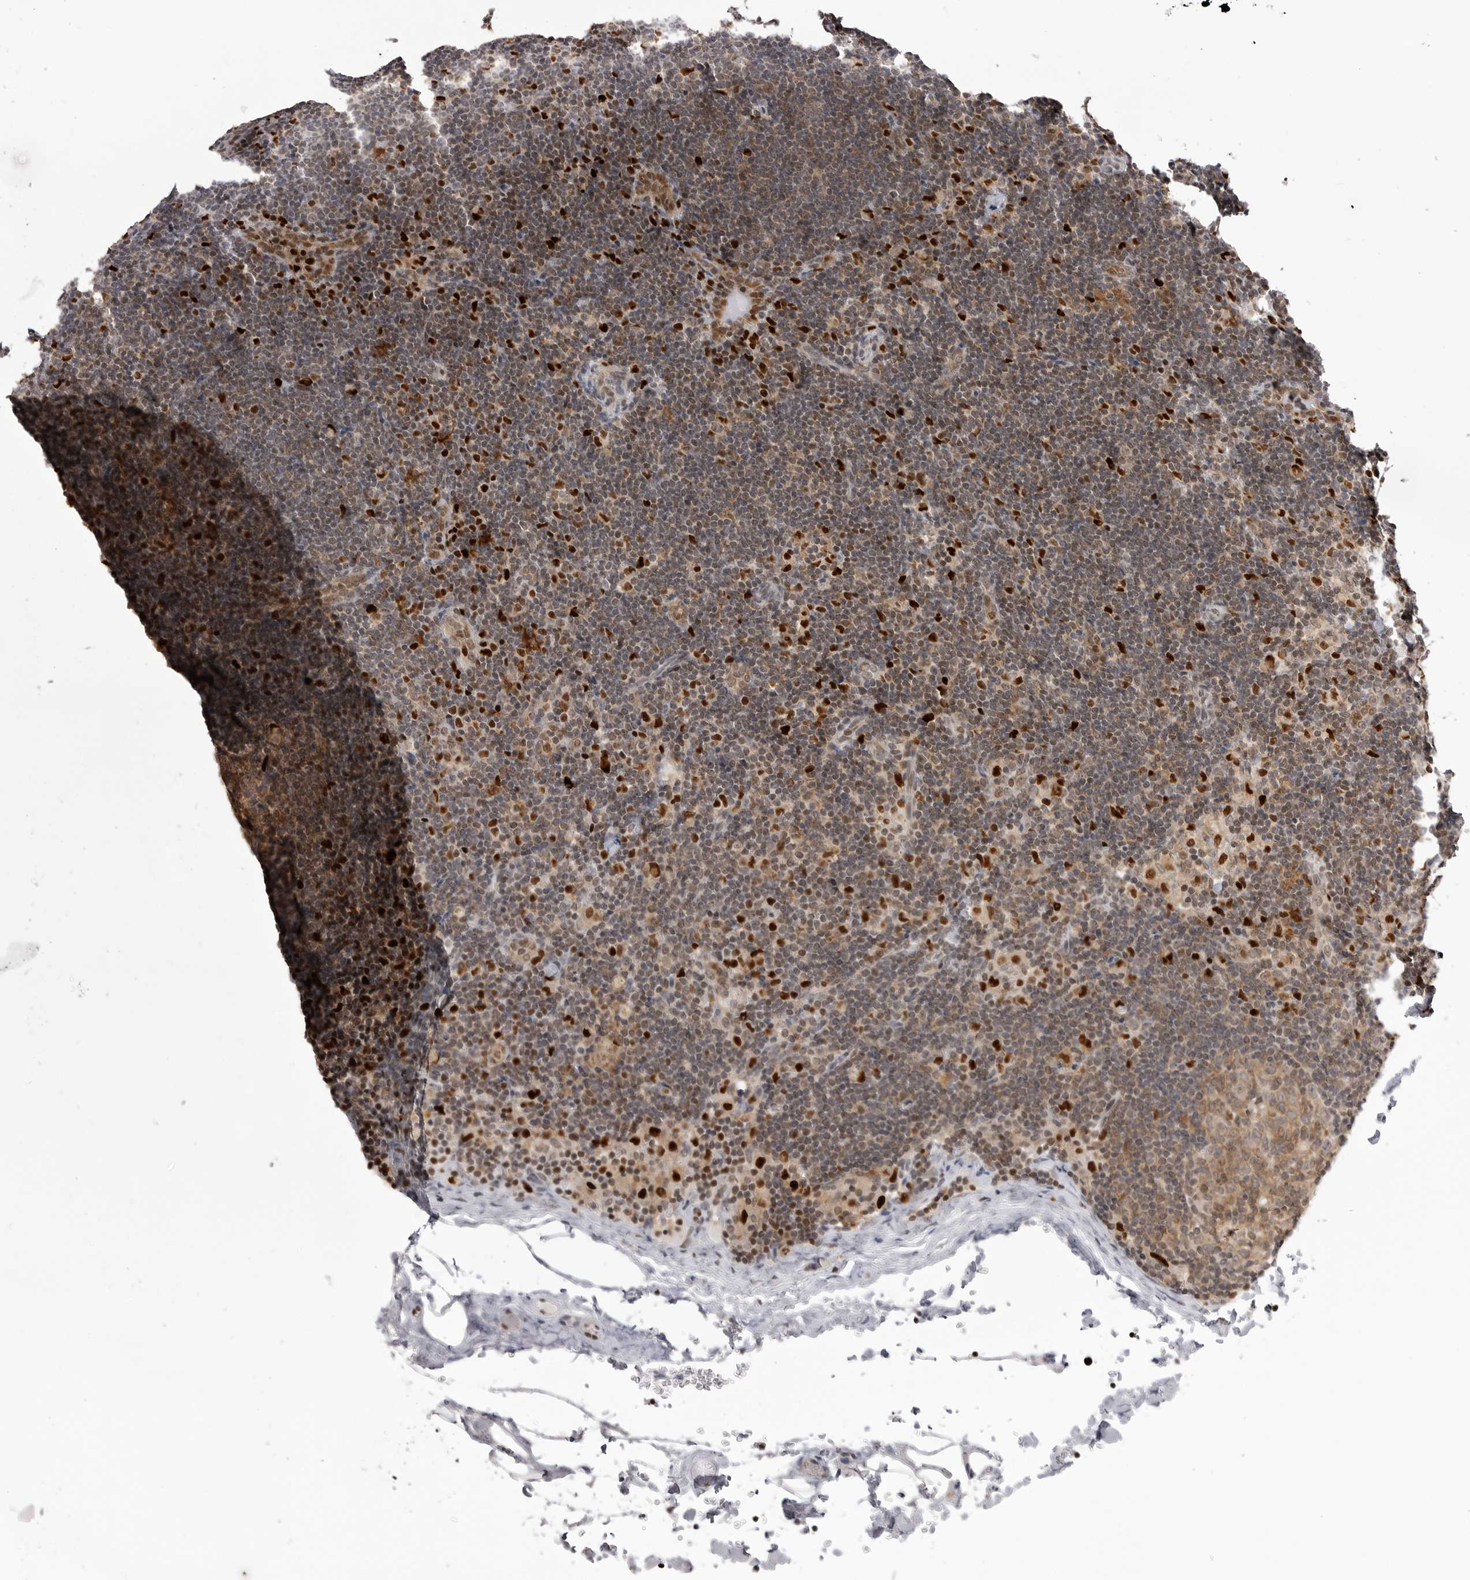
{"staining": {"intensity": "moderate", "quantity": ">75%", "location": "cytoplasmic/membranous"}, "tissue": "lymph node", "cell_type": "Germinal center cells", "image_type": "normal", "snomed": [{"axis": "morphology", "description": "Normal tissue, NOS"}, {"axis": "topography", "description": "Lymph node"}], "caption": "Brown immunohistochemical staining in benign lymph node demonstrates moderate cytoplasmic/membranous expression in approximately >75% of germinal center cells. The staining was performed using DAB to visualize the protein expression in brown, while the nuclei were stained in blue with hematoxylin (Magnification: 20x).", "gene": "PTK2B", "patient": {"sex": "female", "age": 14}}